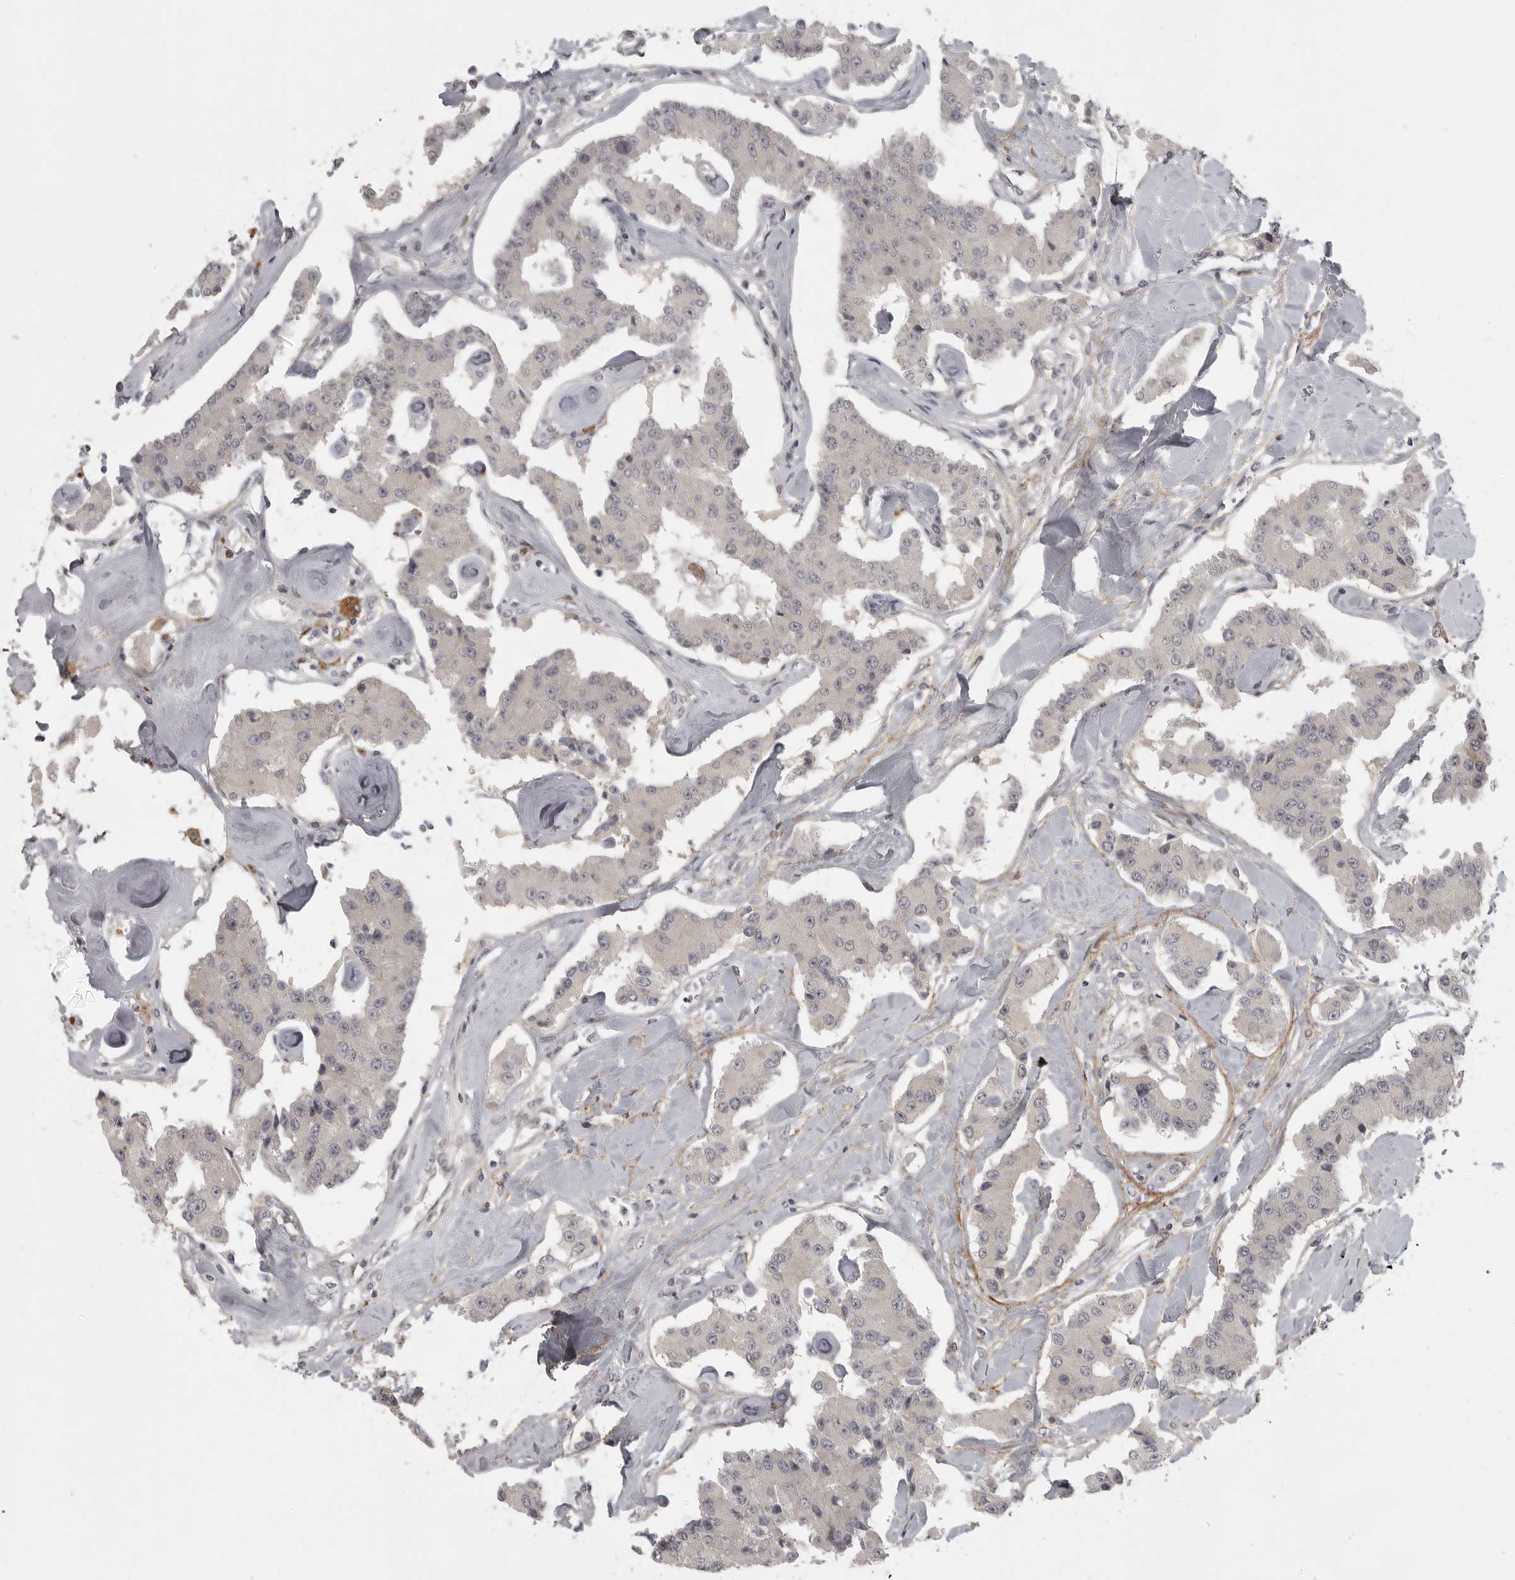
{"staining": {"intensity": "negative", "quantity": "none", "location": "none"}, "tissue": "carcinoid", "cell_type": "Tumor cells", "image_type": "cancer", "snomed": [{"axis": "morphology", "description": "Carcinoid, malignant, NOS"}, {"axis": "topography", "description": "Pancreas"}], "caption": "High magnification brightfield microscopy of malignant carcinoid stained with DAB (3,3'-diaminobenzidine) (brown) and counterstained with hematoxylin (blue): tumor cells show no significant positivity.", "gene": "UROD", "patient": {"sex": "male", "age": 41}}